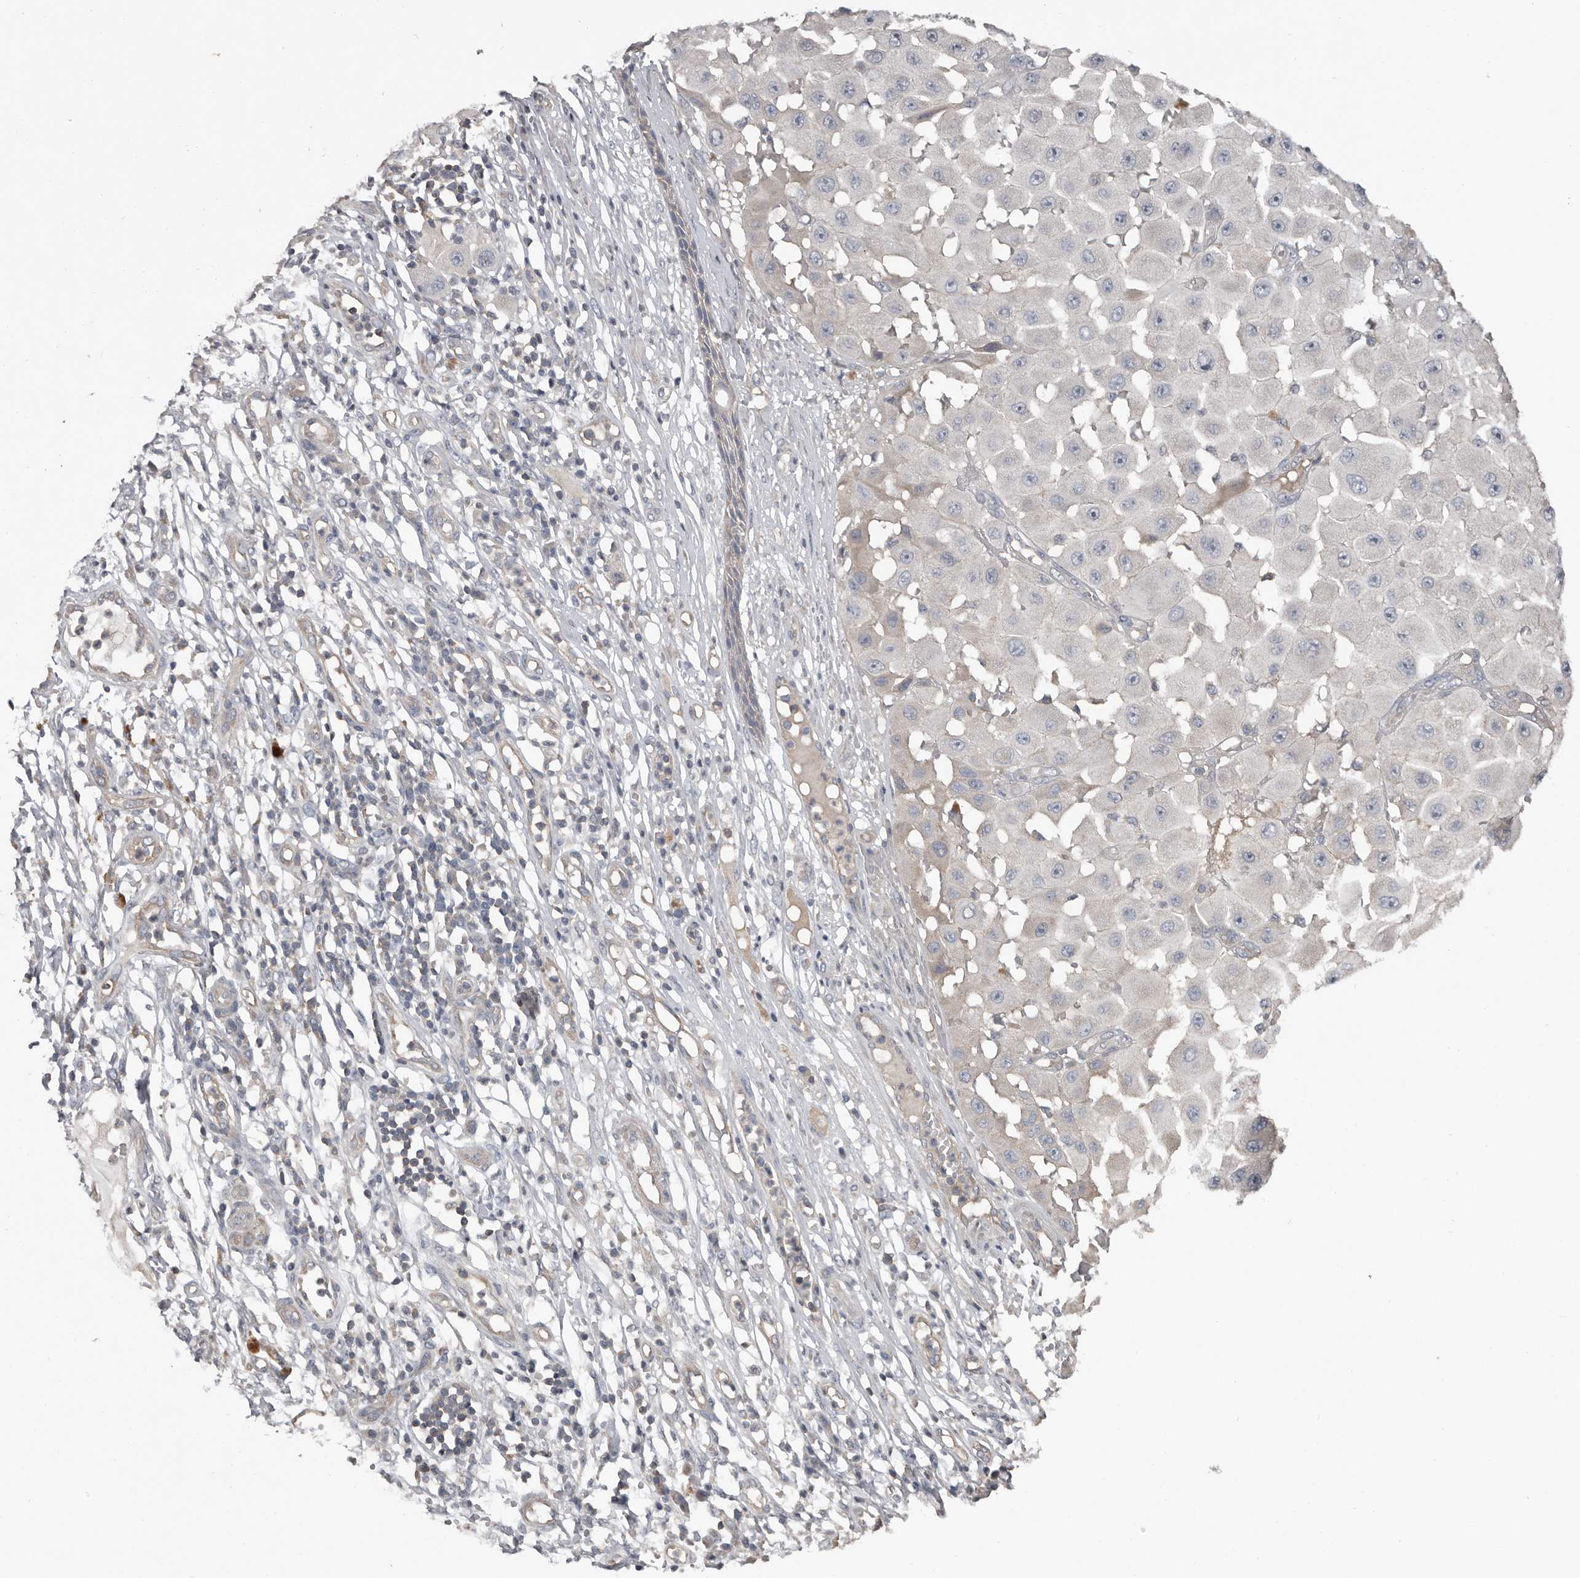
{"staining": {"intensity": "negative", "quantity": "none", "location": "none"}, "tissue": "melanoma", "cell_type": "Tumor cells", "image_type": "cancer", "snomed": [{"axis": "morphology", "description": "Malignant melanoma, NOS"}, {"axis": "topography", "description": "Skin"}], "caption": "A histopathology image of human melanoma is negative for staining in tumor cells.", "gene": "CA6", "patient": {"sex": "female", "age": 81}}